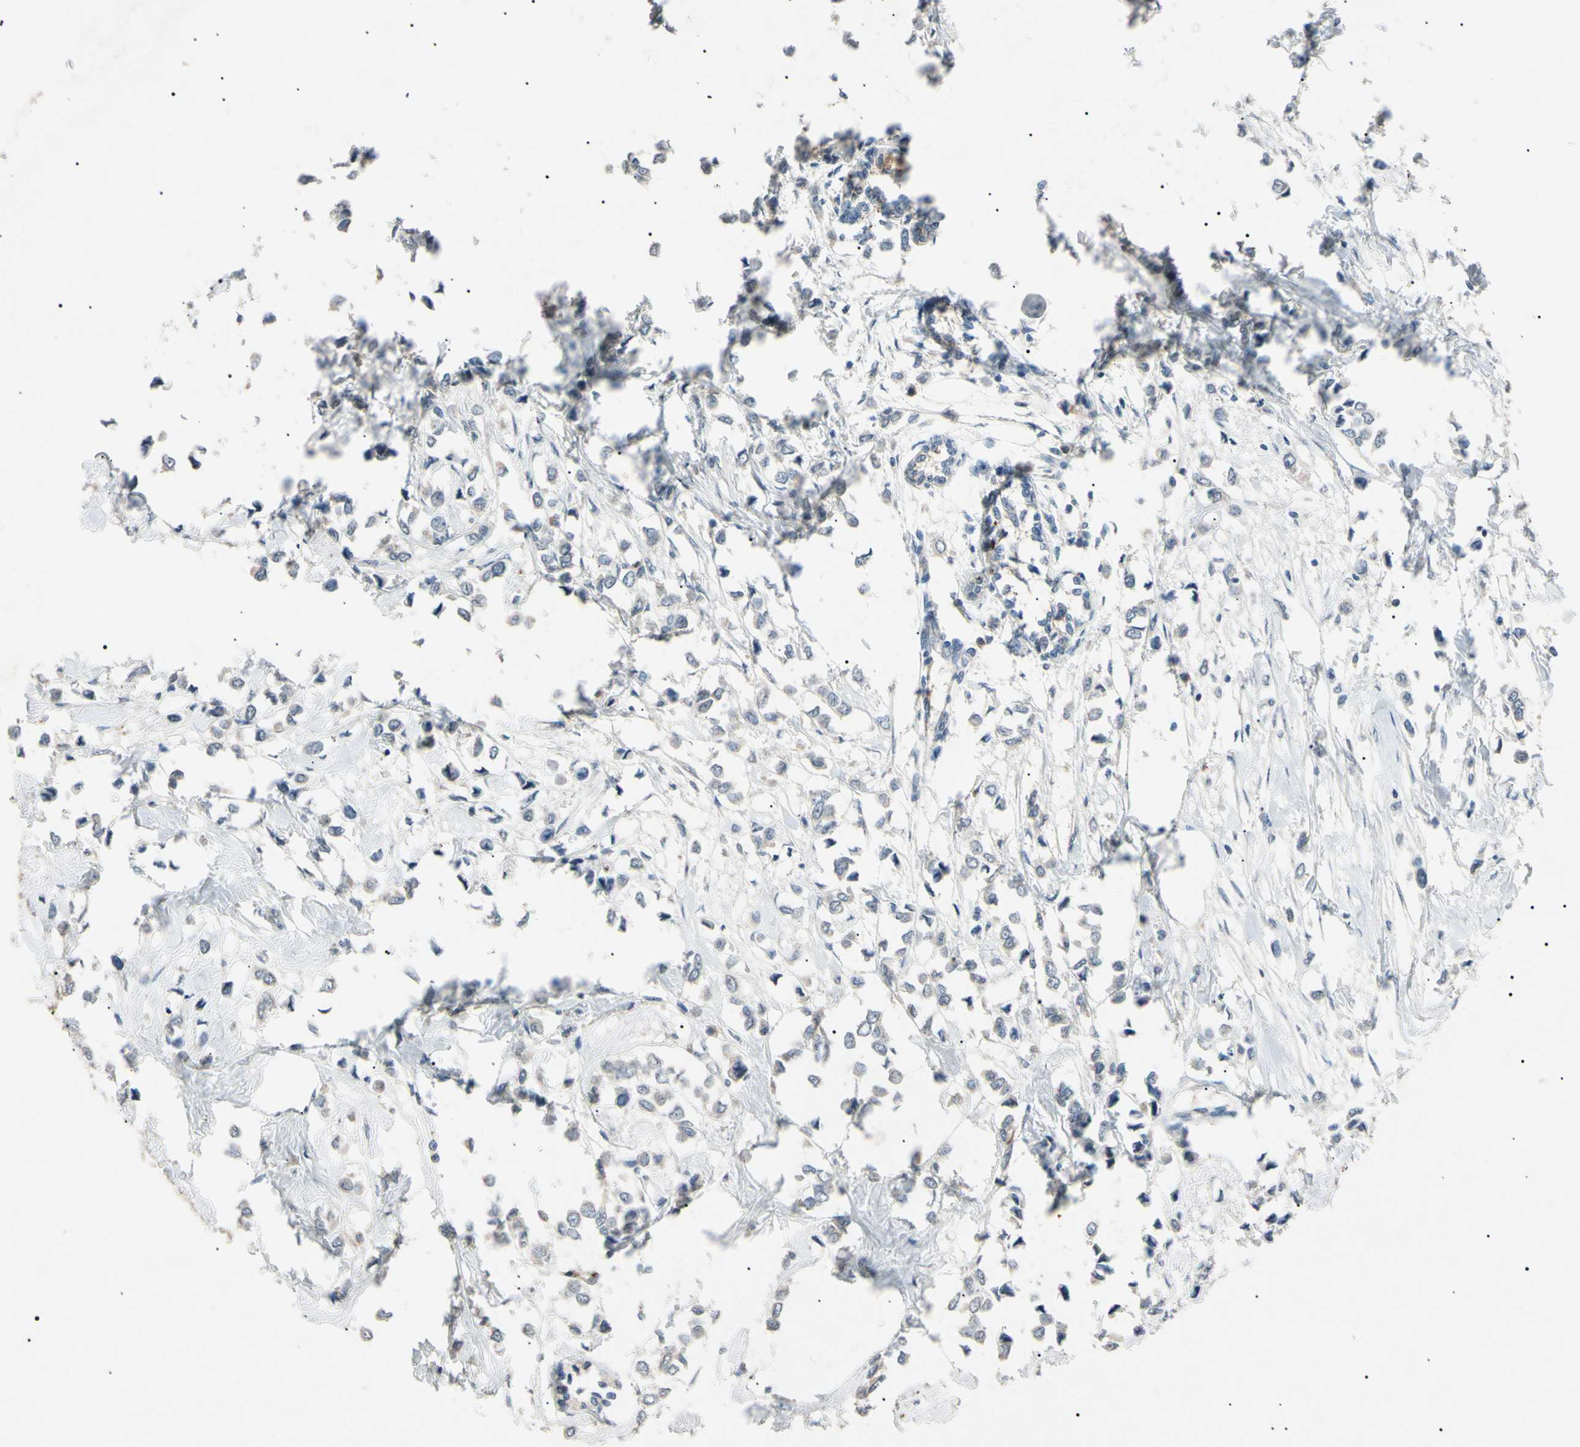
{"staining": {"intensity": "negative", "quantity": "none", "location": "none"}, "tissue": "breast cancer", "cell_type": "Tumor cells", "image_type": "cancer", "snomed": [{"axis": "morphology", "description": "Lobular carcinoma"}, {"axis": "topography", "description": "Breast"}], "caption": "This is an immunohistochemistry image of human breast cancer. There is no positivity in tumor cells.", "gene": "TUBB4A", "patient": {"sex": "female", "age": 51}}